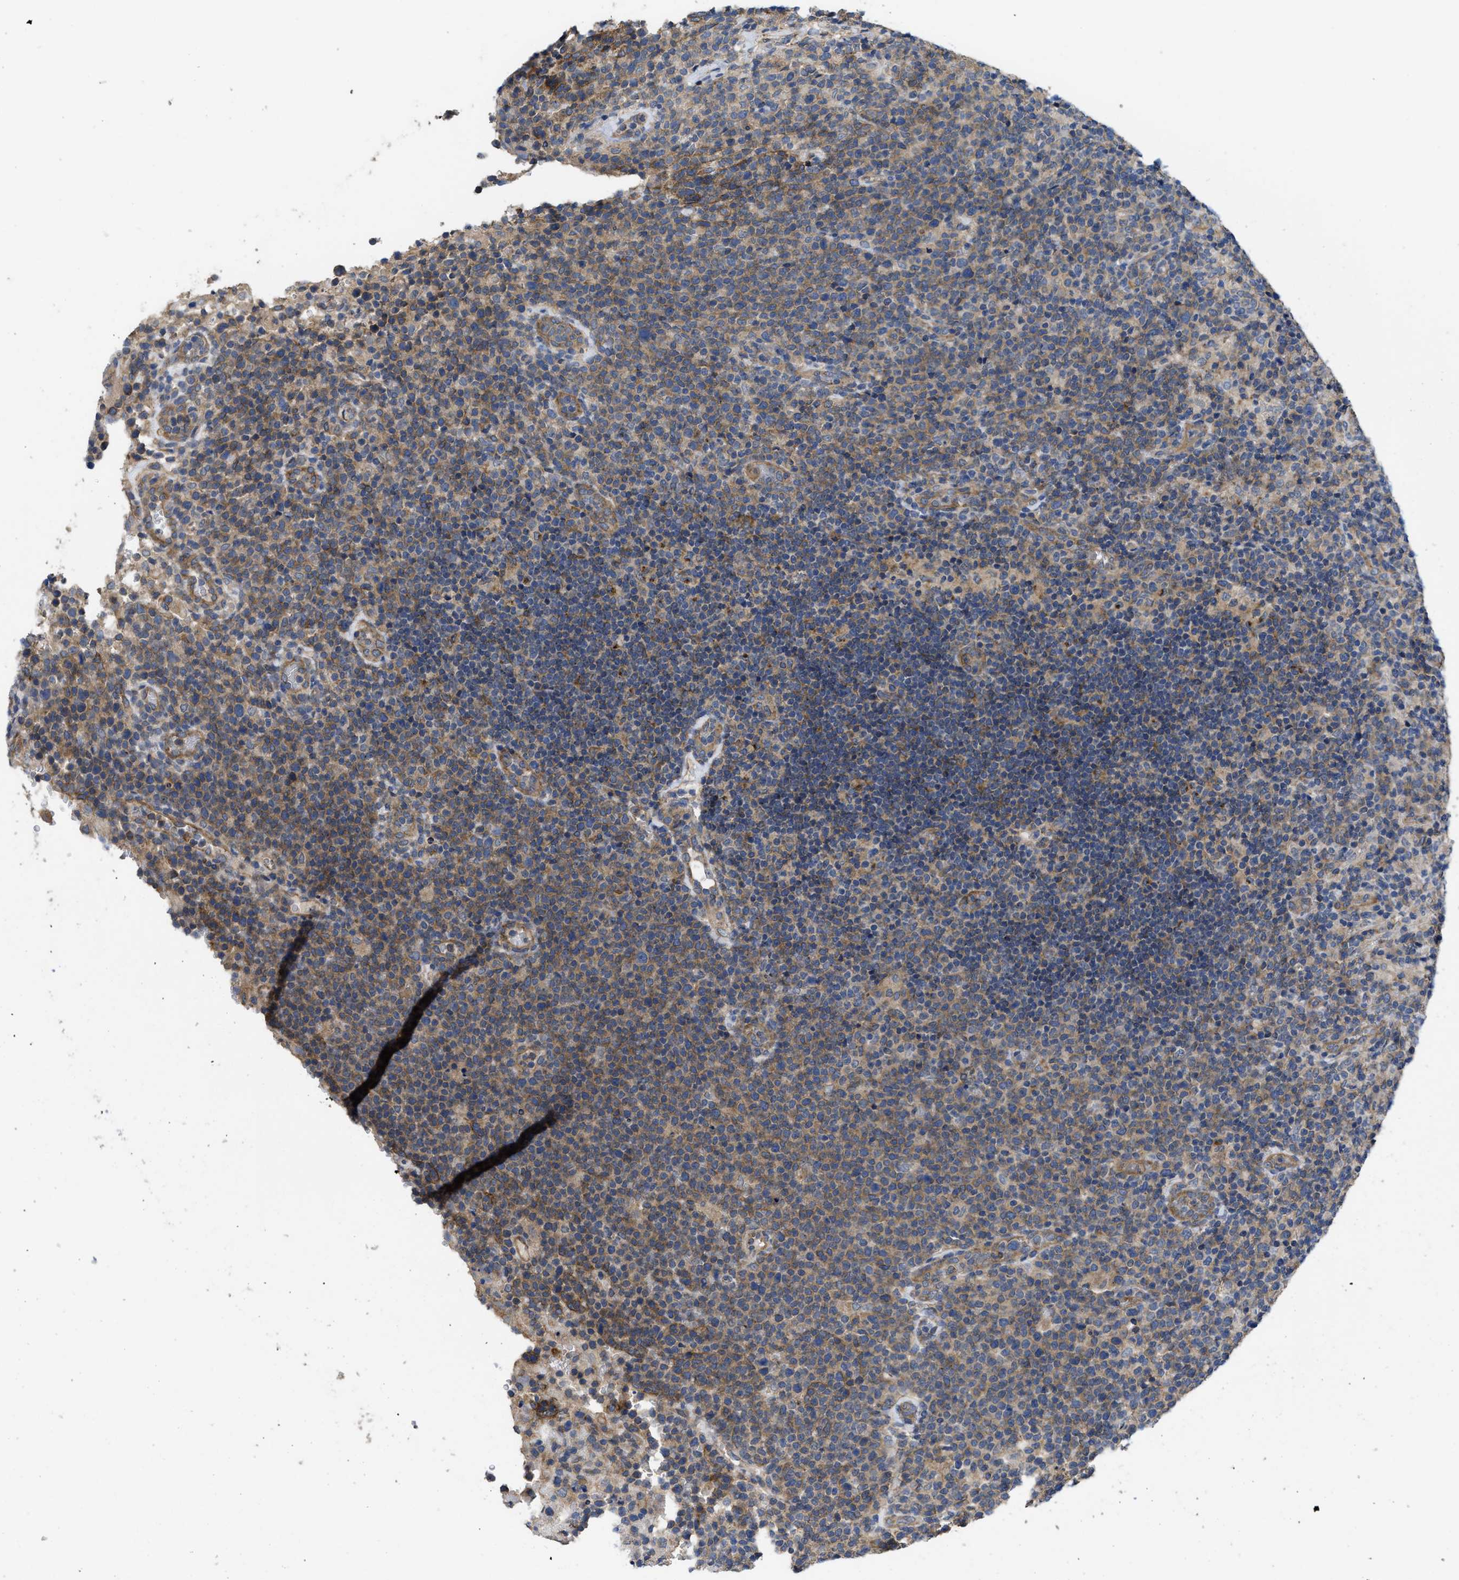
{"staining": {"intensity": "weak", "quantity": "25%-75%", "location": "cytoplasmic/membranous"}, "tissue": "lymphoma", "cell_type": "Tumor cells", "image_type": "cancer", "snomed": [{"axis": "morphology", "description": "Malignant lymphoma, non-Hodgkin's type, High grade"}, {"axis": "topography", "description": "Lymph node"}], "caption": "The immunohistochemical stain highlights weak cytoplasmic/membranous positivity in tumor cells of malignant lymphoma, non-Hodgkin's type (high-grade) tissue.", "gene": "PKD2", "patient": {"sex": "male", "age": 61}}